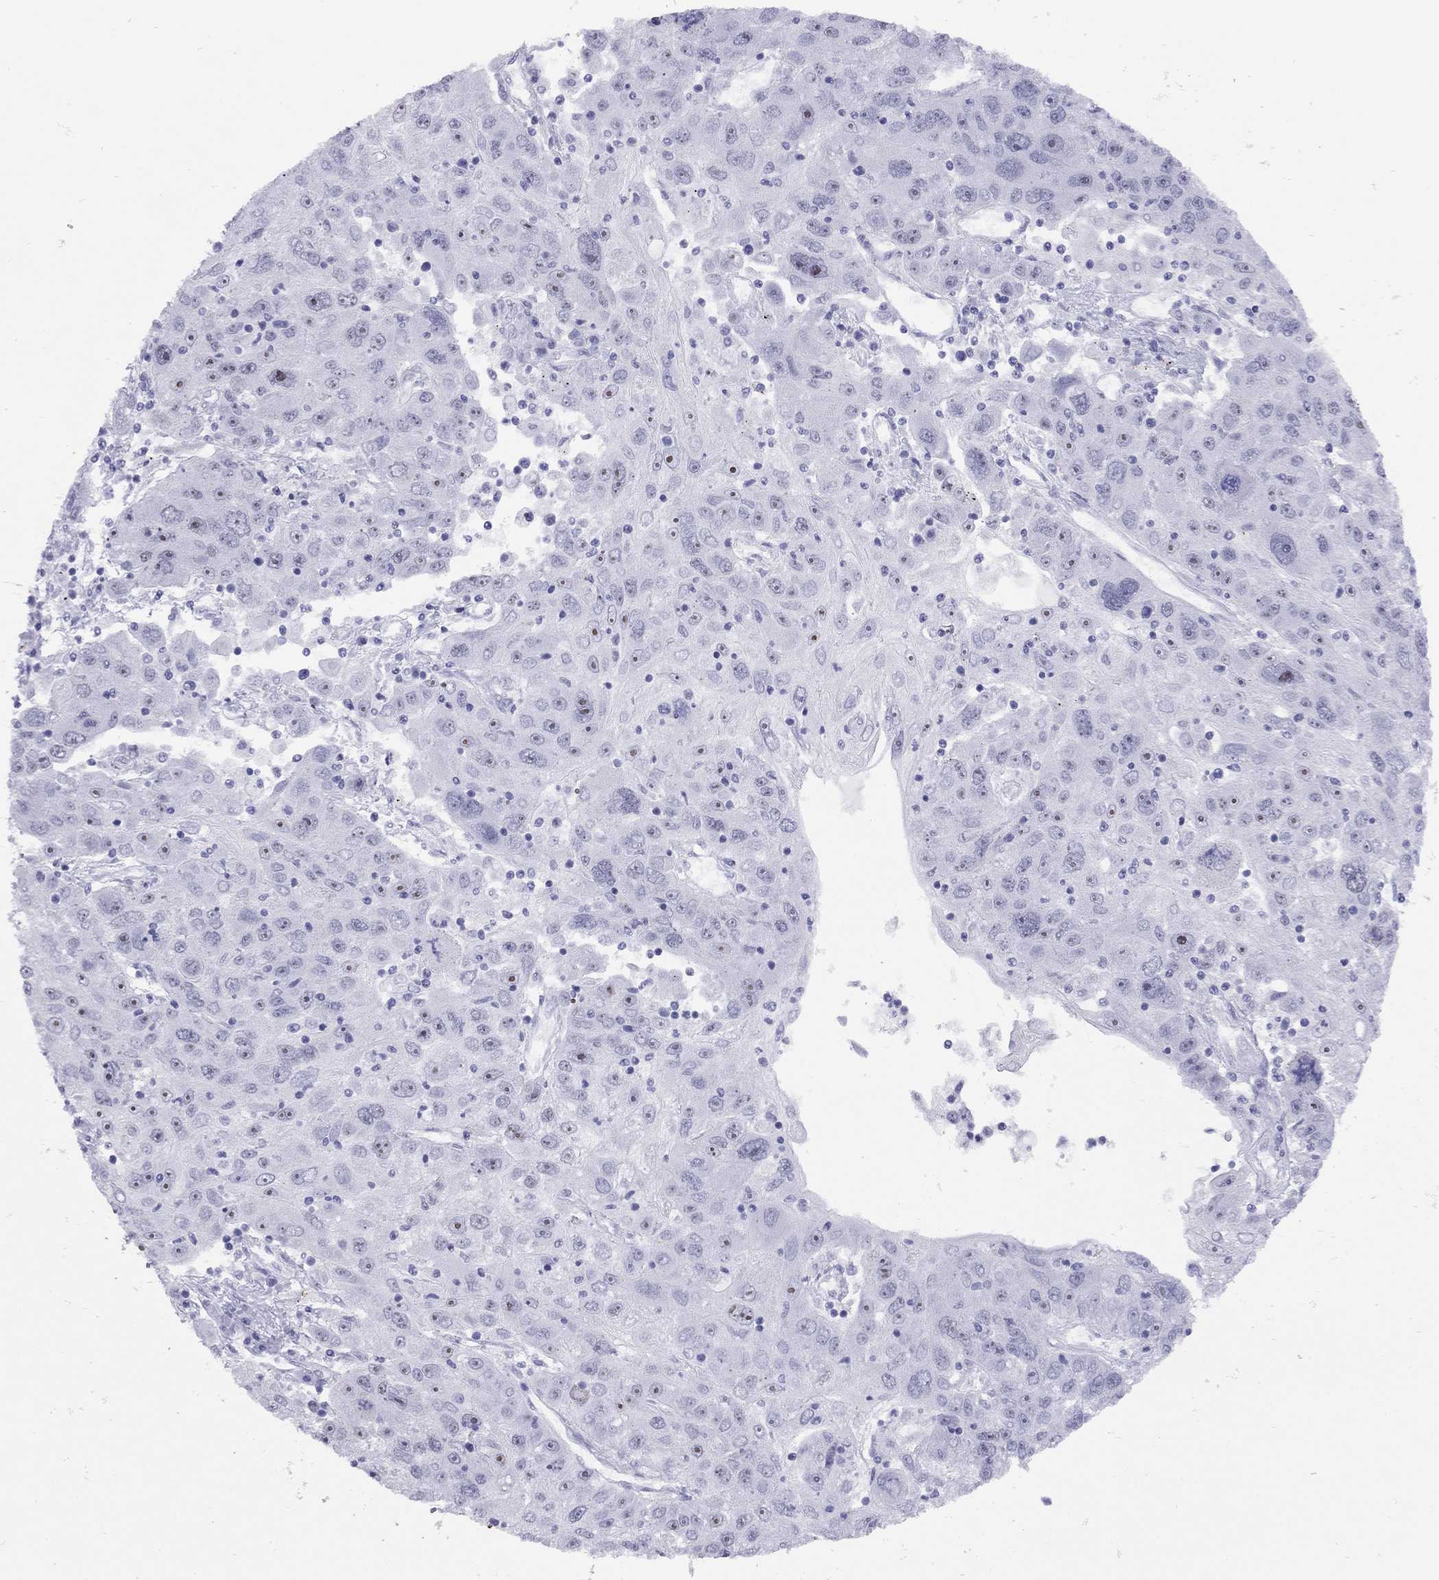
{"staining": {"intensity": "strong", "quantity": "<25%", "location": "nuclear"}, "tissue": "stomach cancer", "cell_type": "Tumor cells", "image_type": "cancer", "snomed": [{"axis": "morphology", "description": "Adenocarcinoma, NOS"}, {"axis": "topography", "description": "Stomach"}], "caption": "This photomicrograph displays IHC staining of human stomach adenocarcinoma, with medium strong nuclear expression in about <25% of tumor cells.", "gene": "LYAR", "patient": {"sex": "male", "age": 56}}